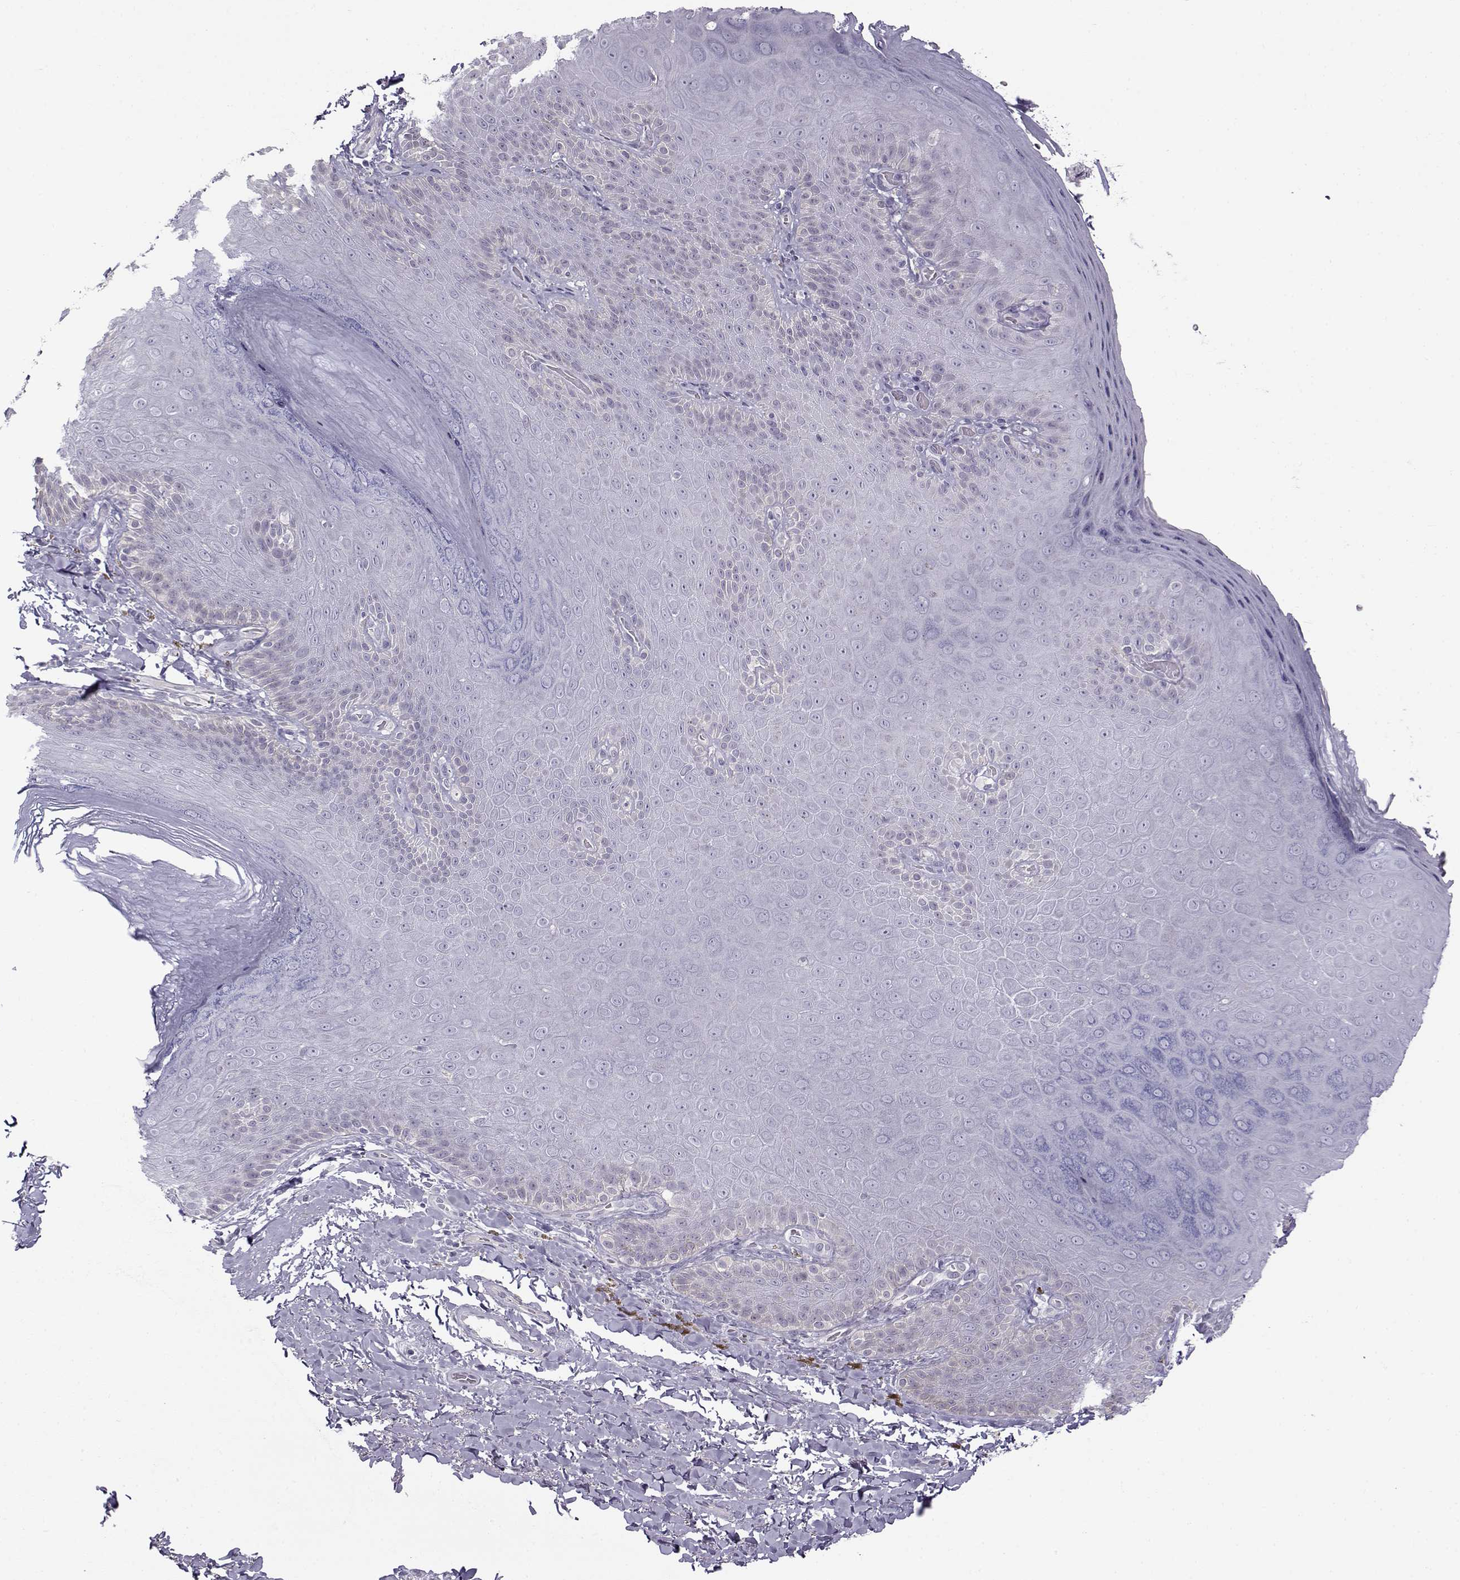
{"staining": {"intensity": "negative", "quantity": "none", "location": "none"}, "tissue": "skin", "cell_type": "Epidermal cells", "image_type": "normal", "snomed": [{"axis": "morphology", "description": "Normal tissue, NOS"}, {"axis": "topography", "description": "Anal"}], "caption": "Epidermal cells are negative for brown protein staining in normal skin. (DAB immunohistochemistry (IHC) with hematoxylin counter stain).", "gene": "TEX55", "patient": {"sex": "male", "age": 53}}